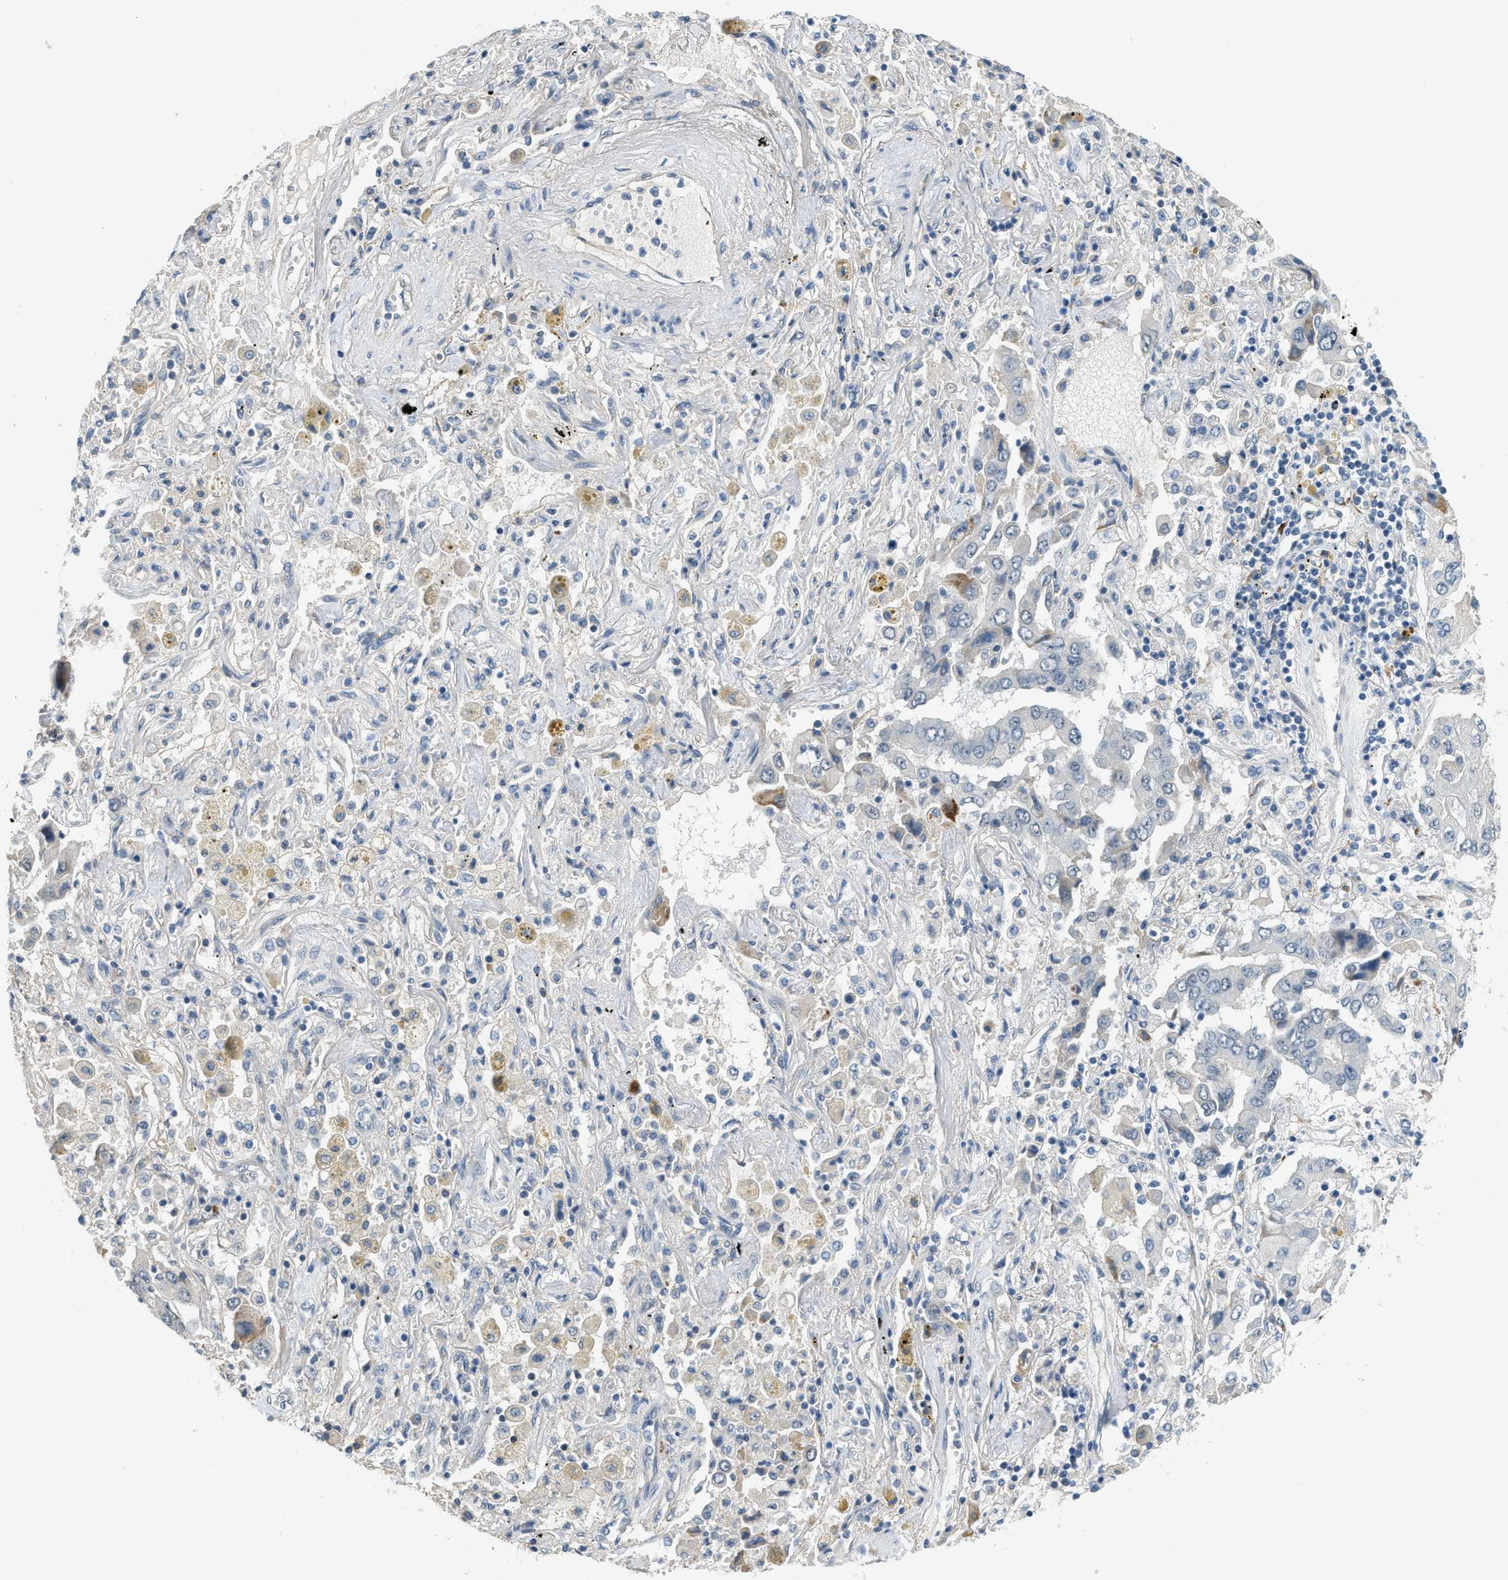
{"staining": {"intensity": "negative", "quantity": "none", "location": "none"}, "tissue": "lung cancer", "cell_type": "Tumor cells", "image_type": "cancer", "snomed": [{"axis": "morphology", "description": "Adenocarcinoma, NOS"}, {"axis": "topography", "description": "Lung"}], "caption": "Lung adenocarcinoma was stained to show a protein in brown. There is no significant positivity in tumor cells.", "gene": "TMEM154", "patient": {"sex": "female", "age": 65}}